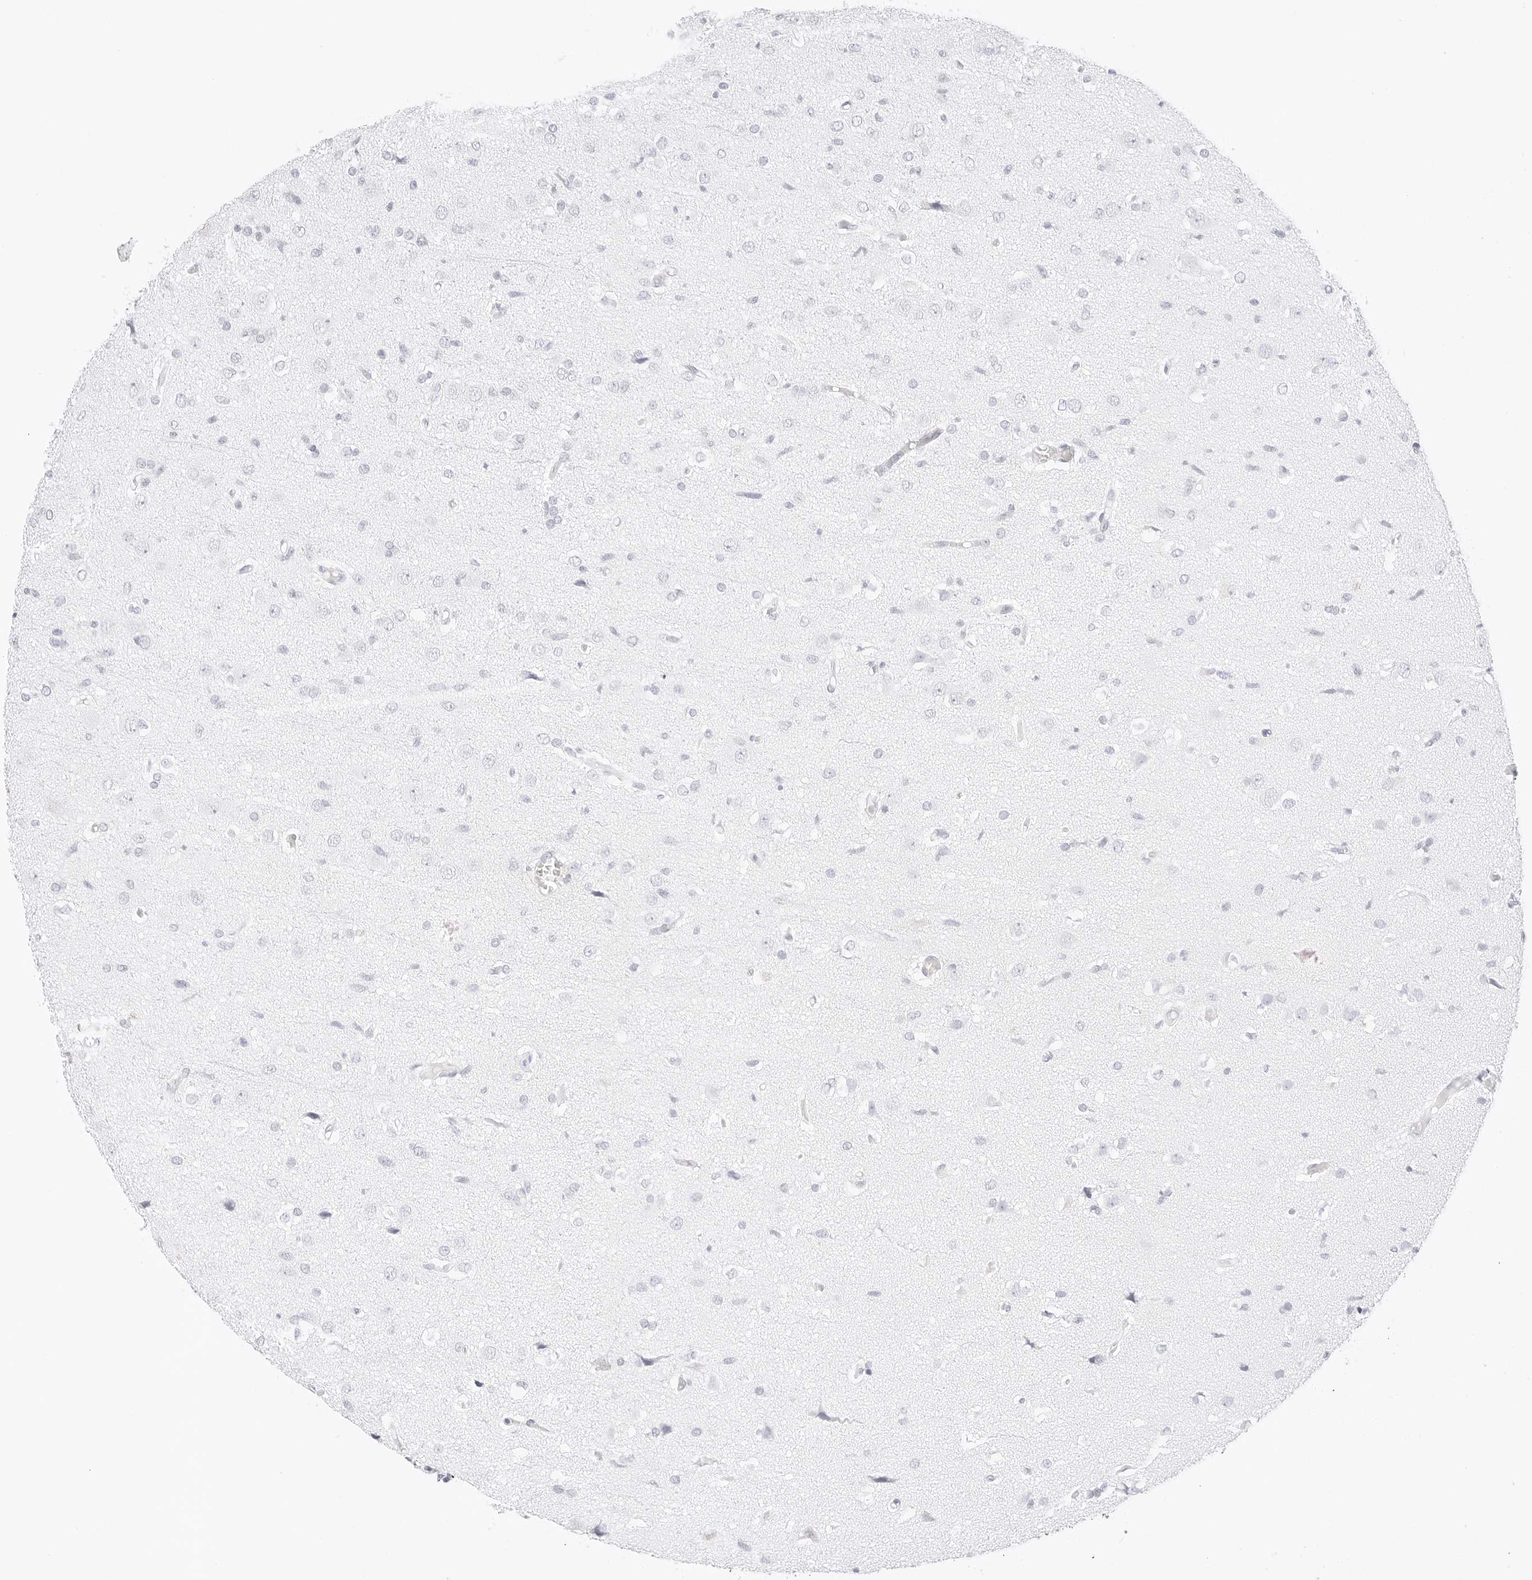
{"staining": {"intensity": "negative", "quantity": "none", "location": "none"}, "tissue": "glioma", "cell_type": "Tumor cells", "image_type": "cancer", "snomed": [{"axis": "morphology", "description": "Glioma, malignant, High grade"}, {"axis": "topography", "description": "Brain"}], "caption": "Tumor cells are negative for protein expression in human malignant high-grade glioma.", "gene": "CDH1", "patient": {"sex": "female", "age": 59}}